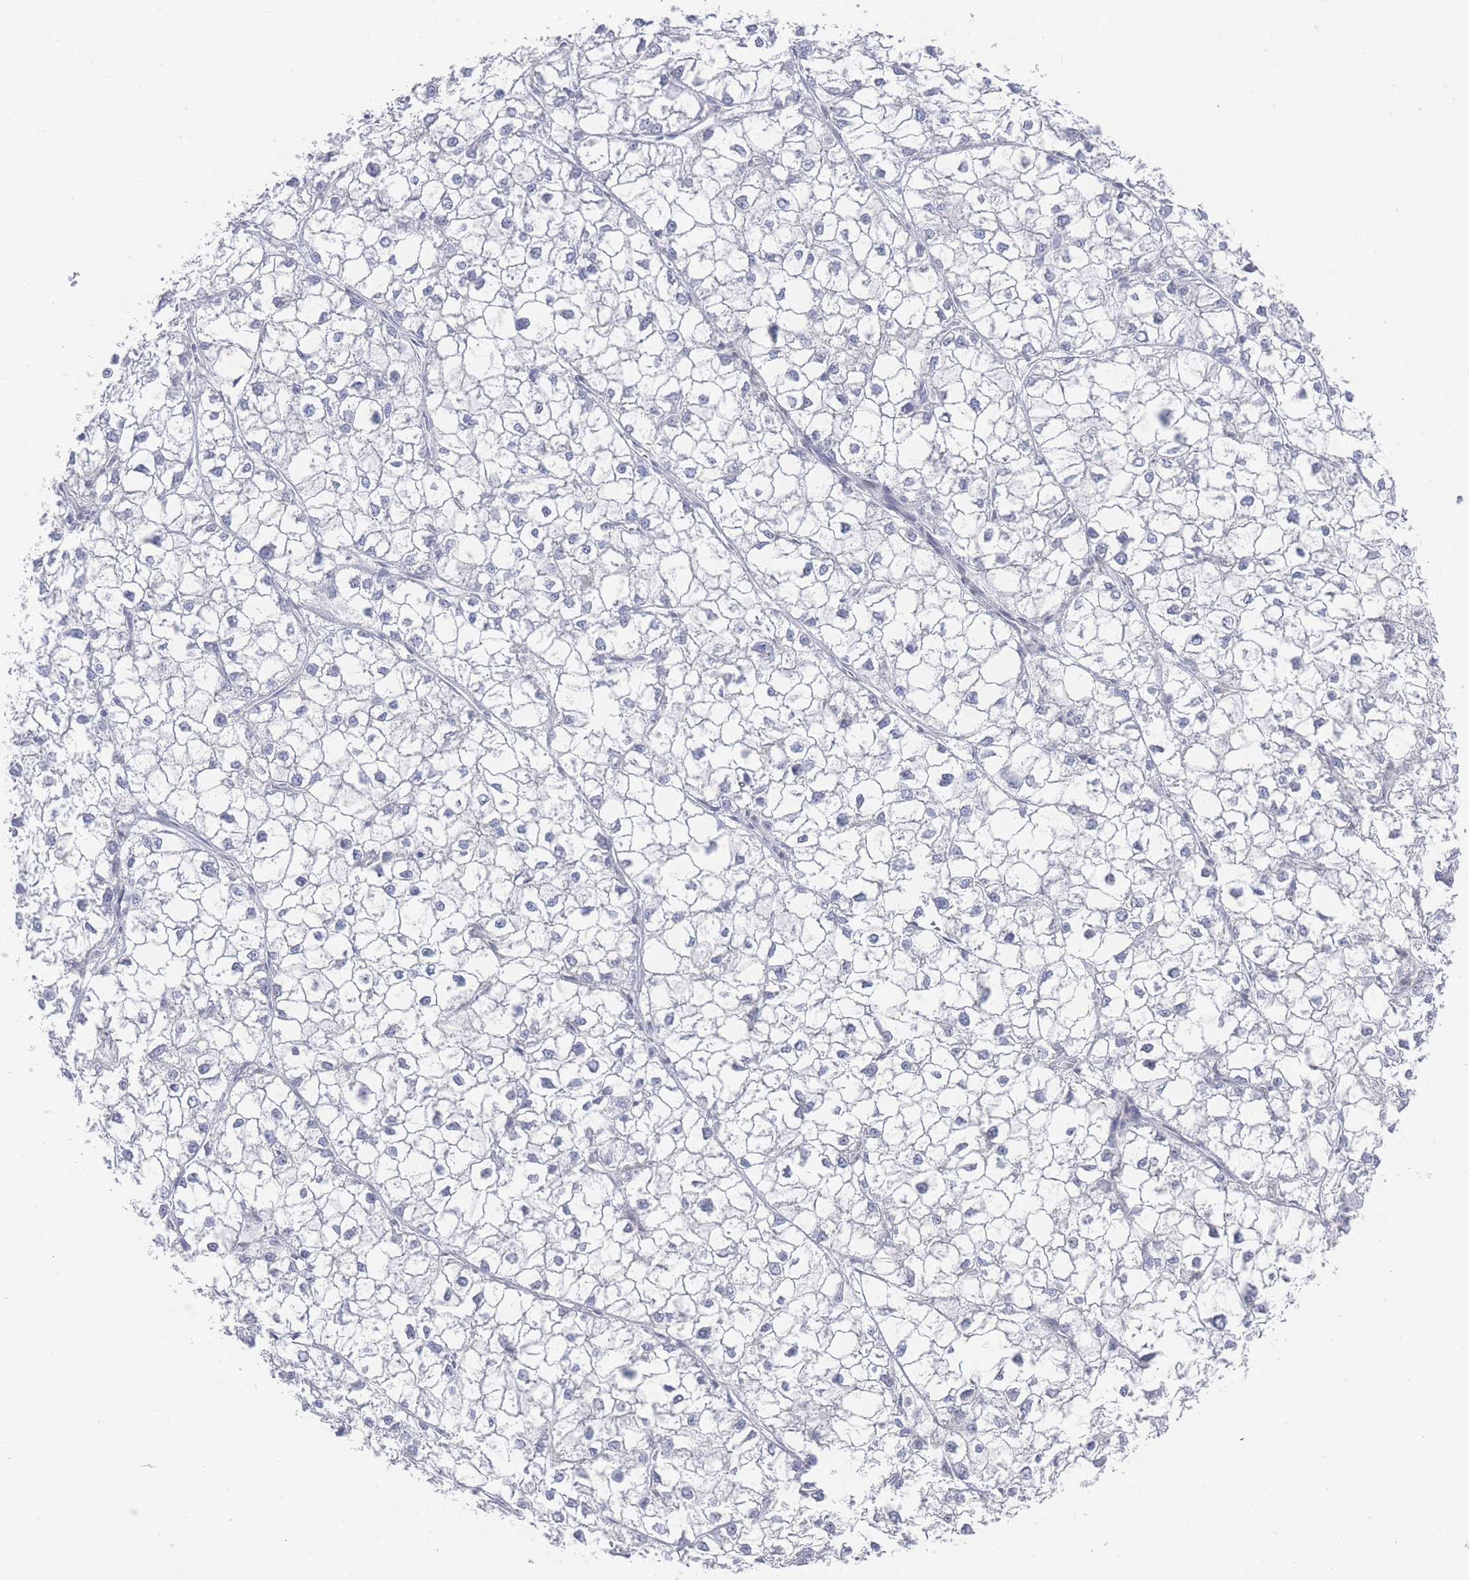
{"staining": {"intensity": "negative", "quantity": "none", "location": "none"}, "tissue": "liver cancer", "cell_type": "Tumor cells", "image_type": "cancer", "snomed": [{"axis": "morphology", "description": "Carcinoma, Hepatocellular, NOS"}, {"axis": "topography", "description": "Liver"}], "caption": "Tumor cells show no significant protein staining in liver hepatocellular carcinoma.", "gene": "ZNF142", "patient": {"sex": "female", "age": 43}}